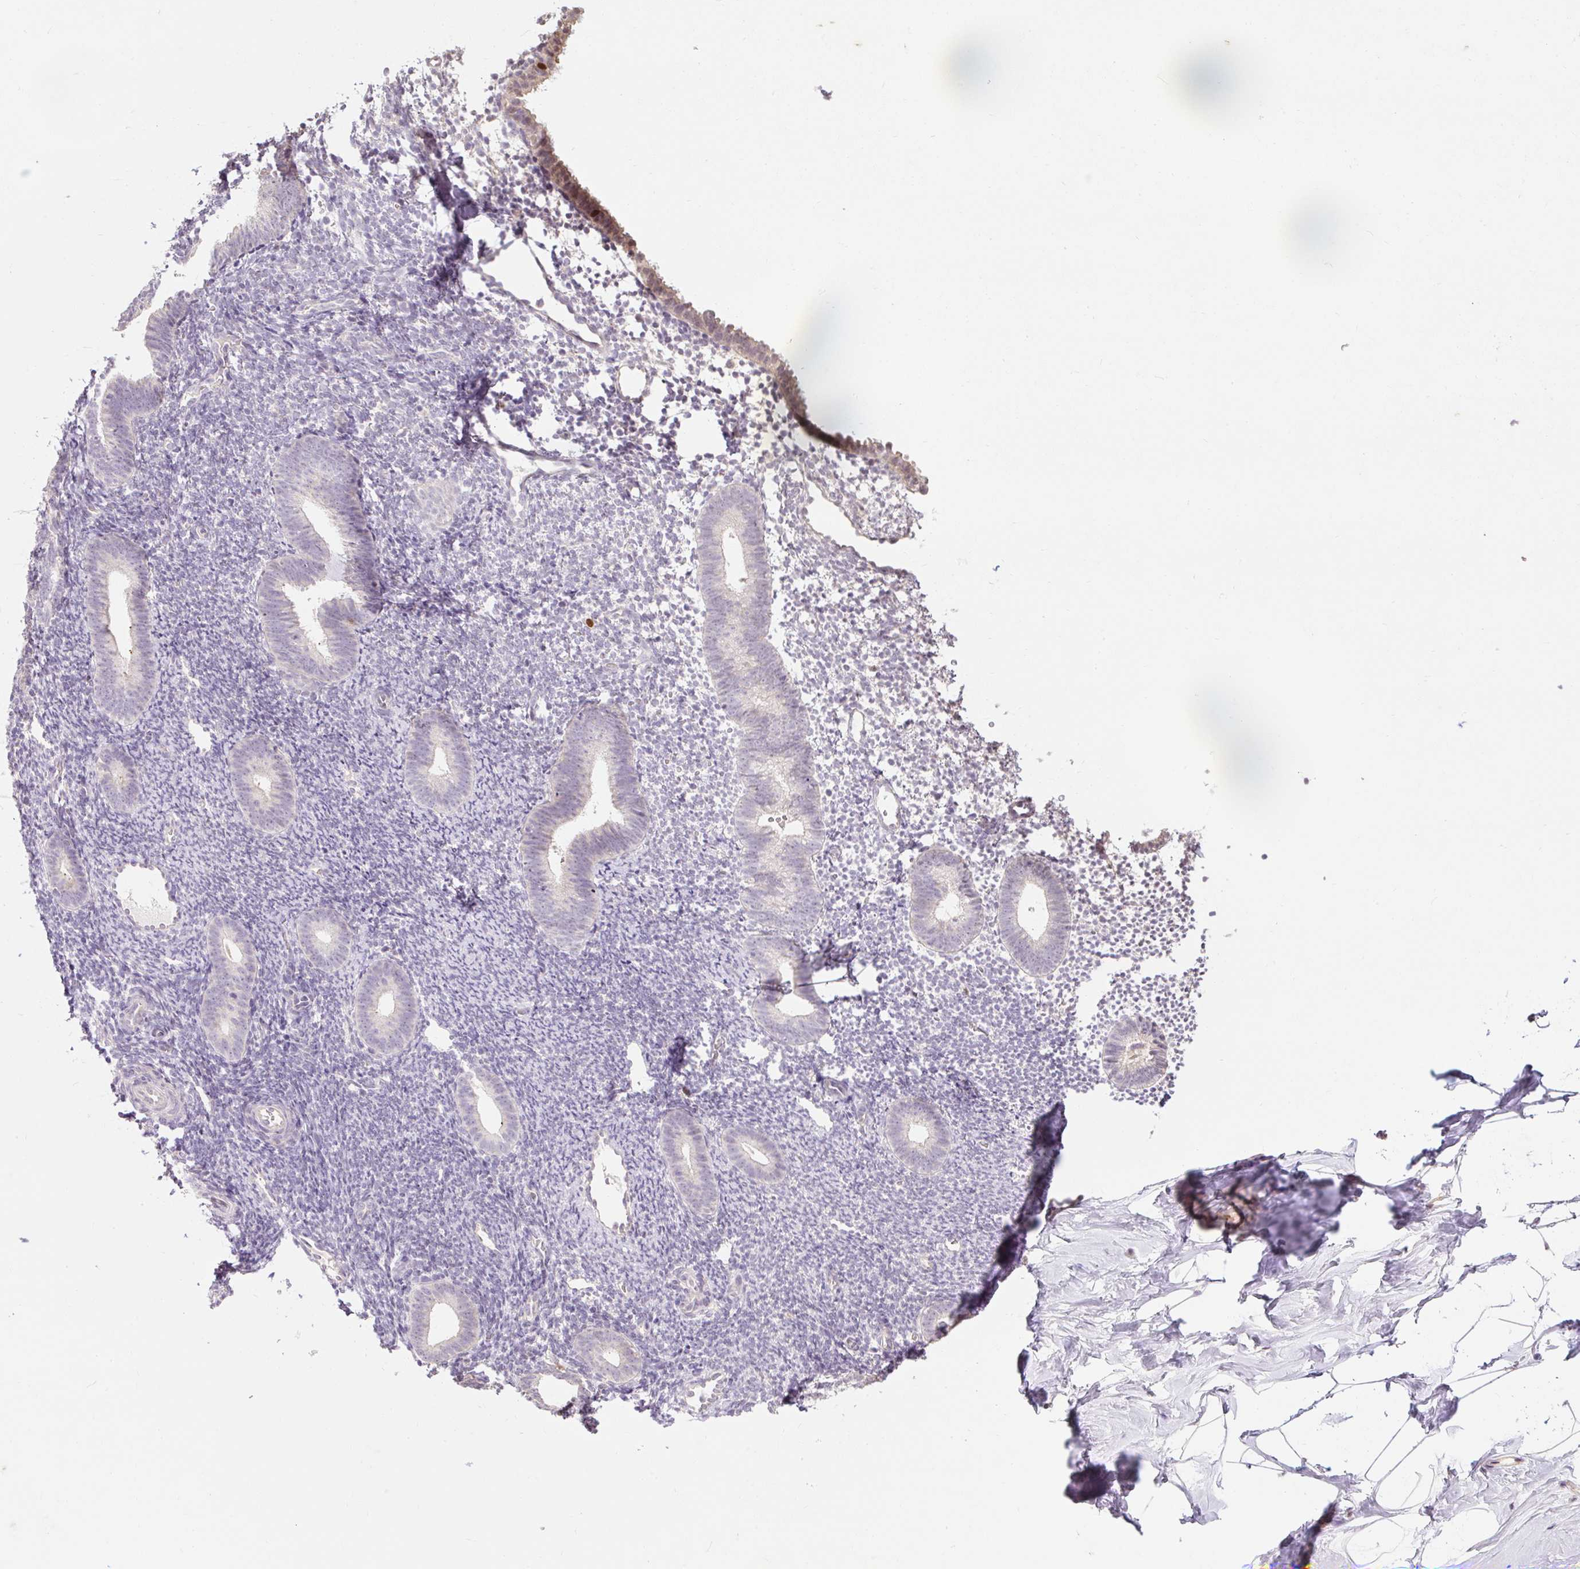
{"staining": {"intensity": "negative", "quantity": "none", "location": "none"}, "tissue": "endometrium", "cell_type": "Cells in endometrial stroma", "image_type": "normal", "snomed": [{"axis": "morphology", "description": "Normal tissue, NOS"}, {"axis": "topography", "description": "Endometrium"}], "caption": "DAB (3,3'-diaminobenzidine) immunohistochemical staining of normal human endometrium exhibits no significant staining in cells in endometrial stroma.", "gene": "RACGAP1", "patient": {"sex": "female", "age": 39}}